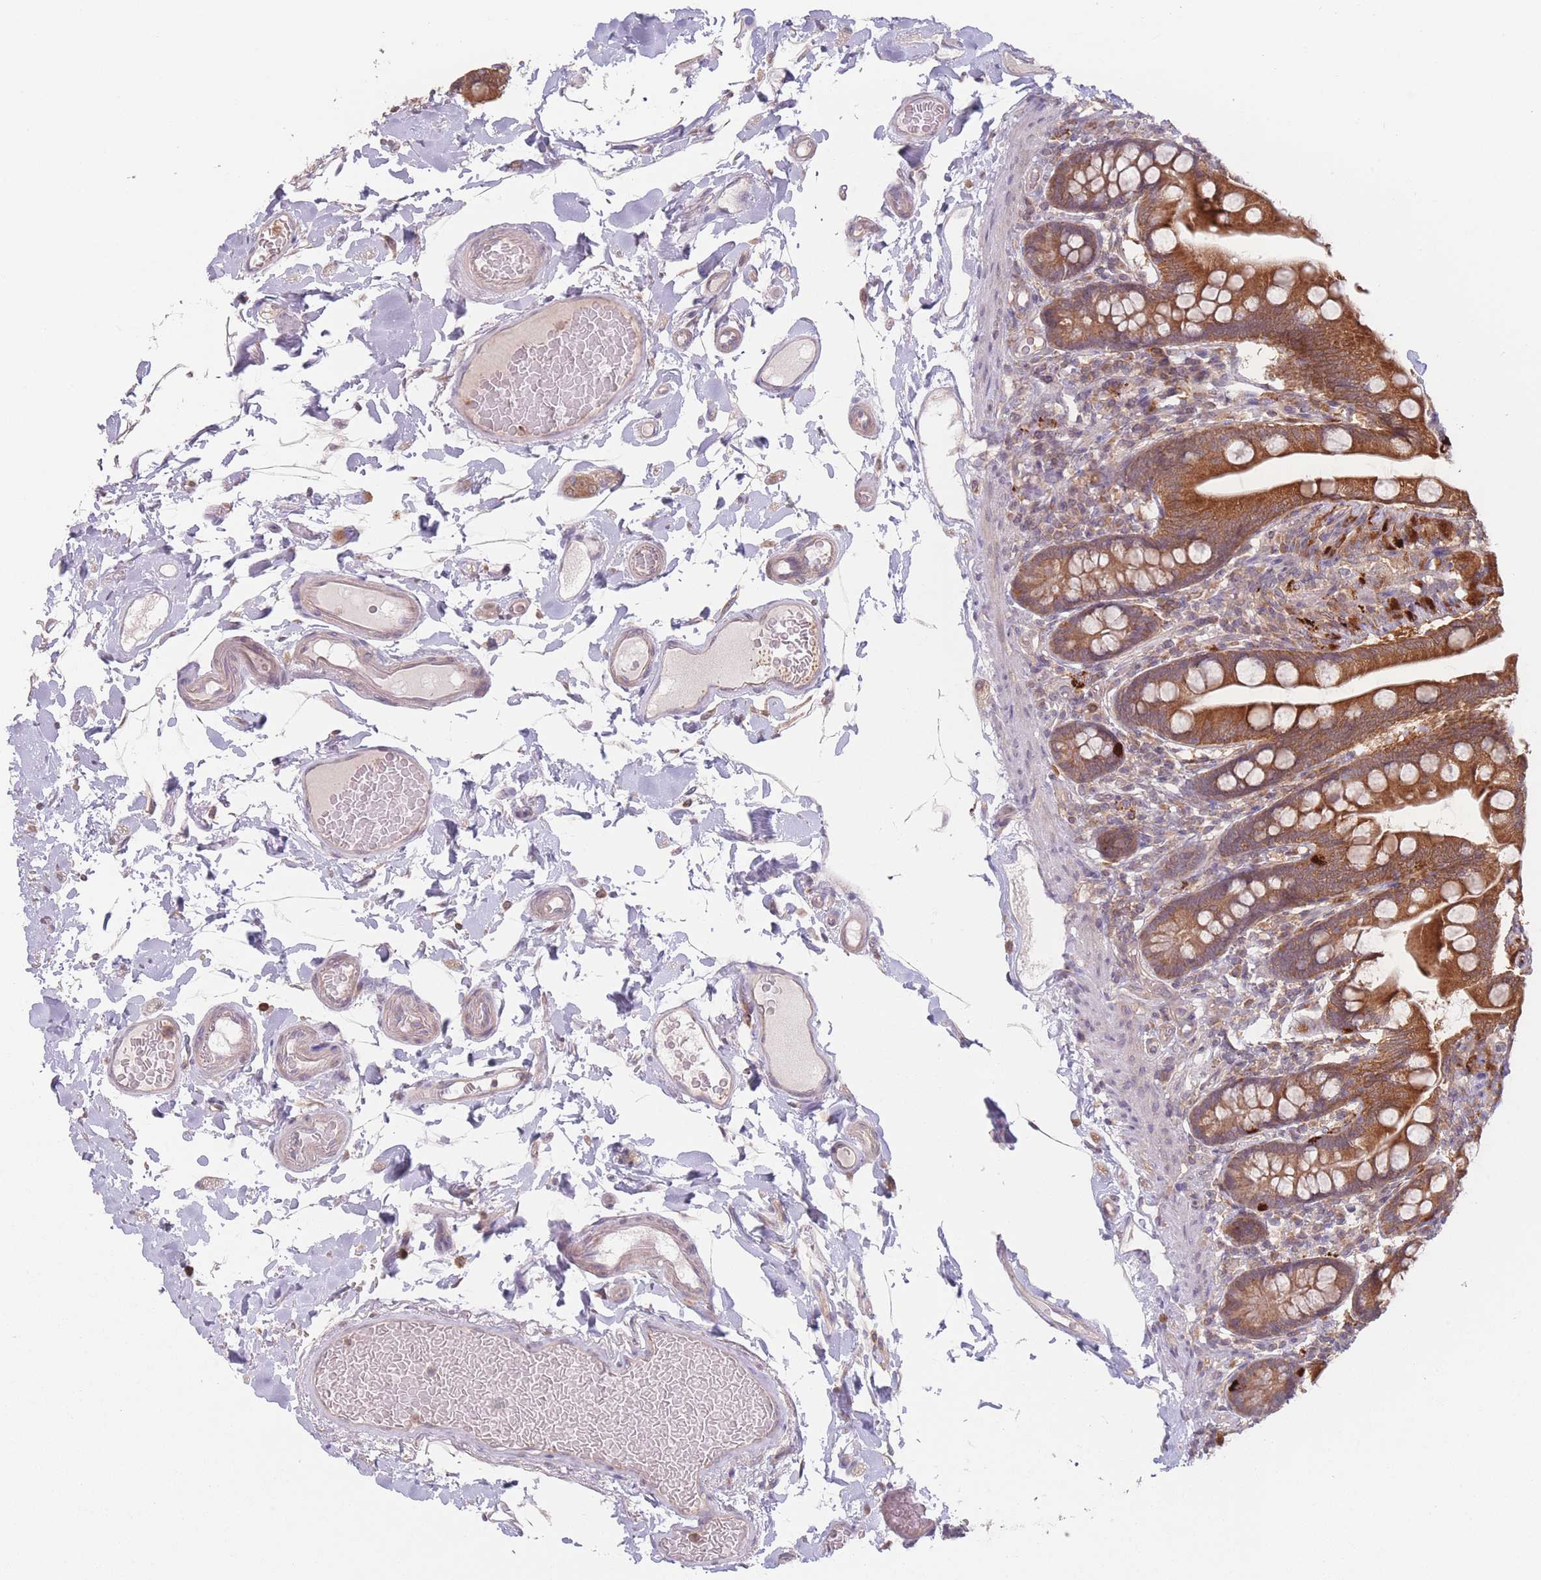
{"staining": {"intensity": "strong", "quantity": ">75%", "location": "cytoplasmic/membranous"}, "tissue": "small intestine", "cell_type": "Glandular cells", "image_type": "normal", "snomed": [{"axis": "morphology", "description": "Normal tissue, NOS"}, {"axis": "topography", "description": "Small intestine"}], "caption": "High-power microscopy captured an immunohistochemistry (IHC) micrograph of normal small intestine, revealing strong cytoplasmic/membranous staining in approximately >75% of glandular cells. (DAB IHC with brightfield microscopy, high magnification).", "gene": "PPM1A", "patient": {"sex": "female", "age": 64}}